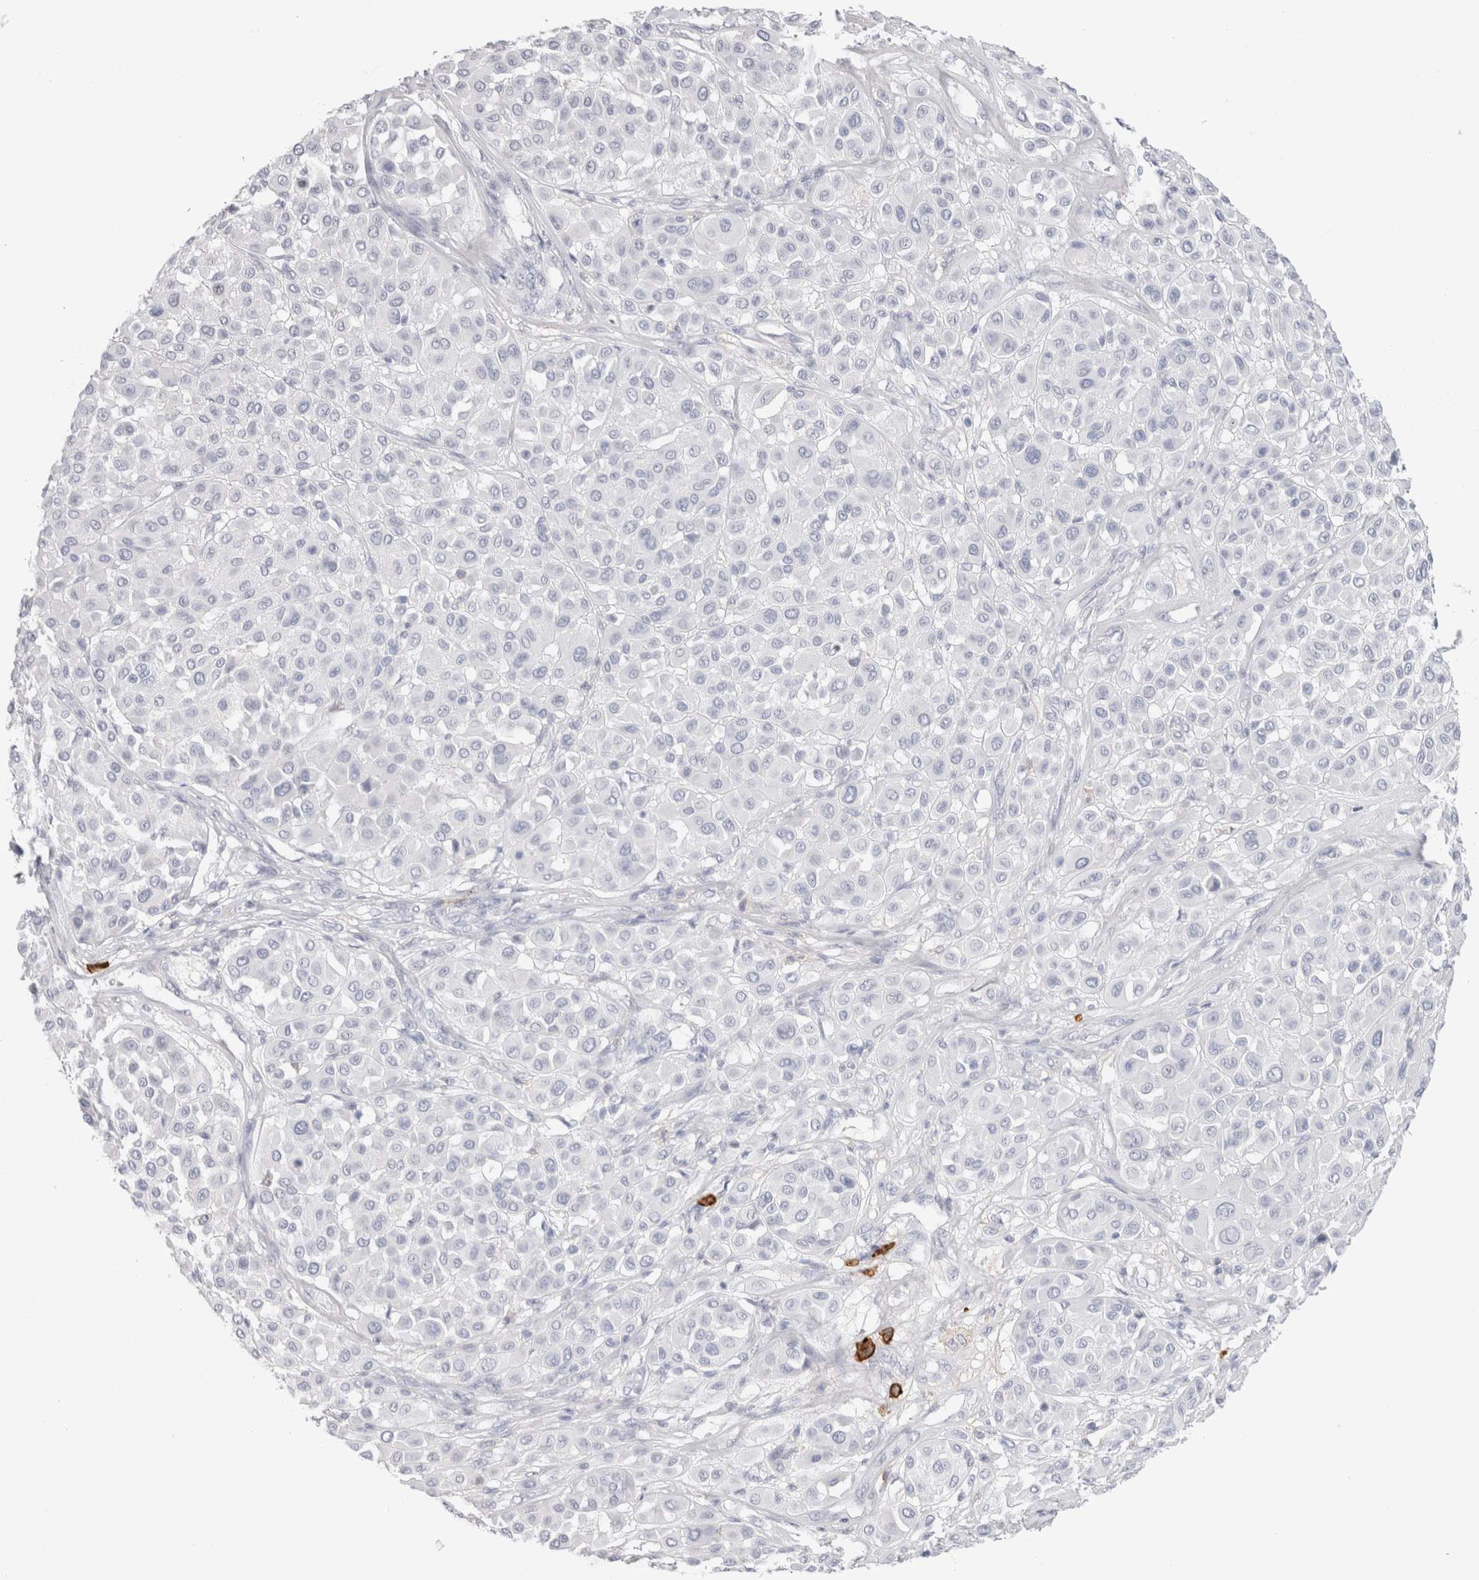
{"staining": {"intensity": "negative", "quantity": "none", "location": "none"}, "tissue": "melanoma", "cell_type": "Tumor cells", "image_type": "cancer", "snomed": [{"axis": "morphology", "description": "Malignant melanoma, Metastatic site"}, {"axis": "topography", "description": "Soft tissue"}], "caption": "High power microscopy image of an IHC histopathology image of melanoma, revealing no significant positivity in tumor cells.", "gene": "CD38", "patient": {"sex": "male", "age": 41}}